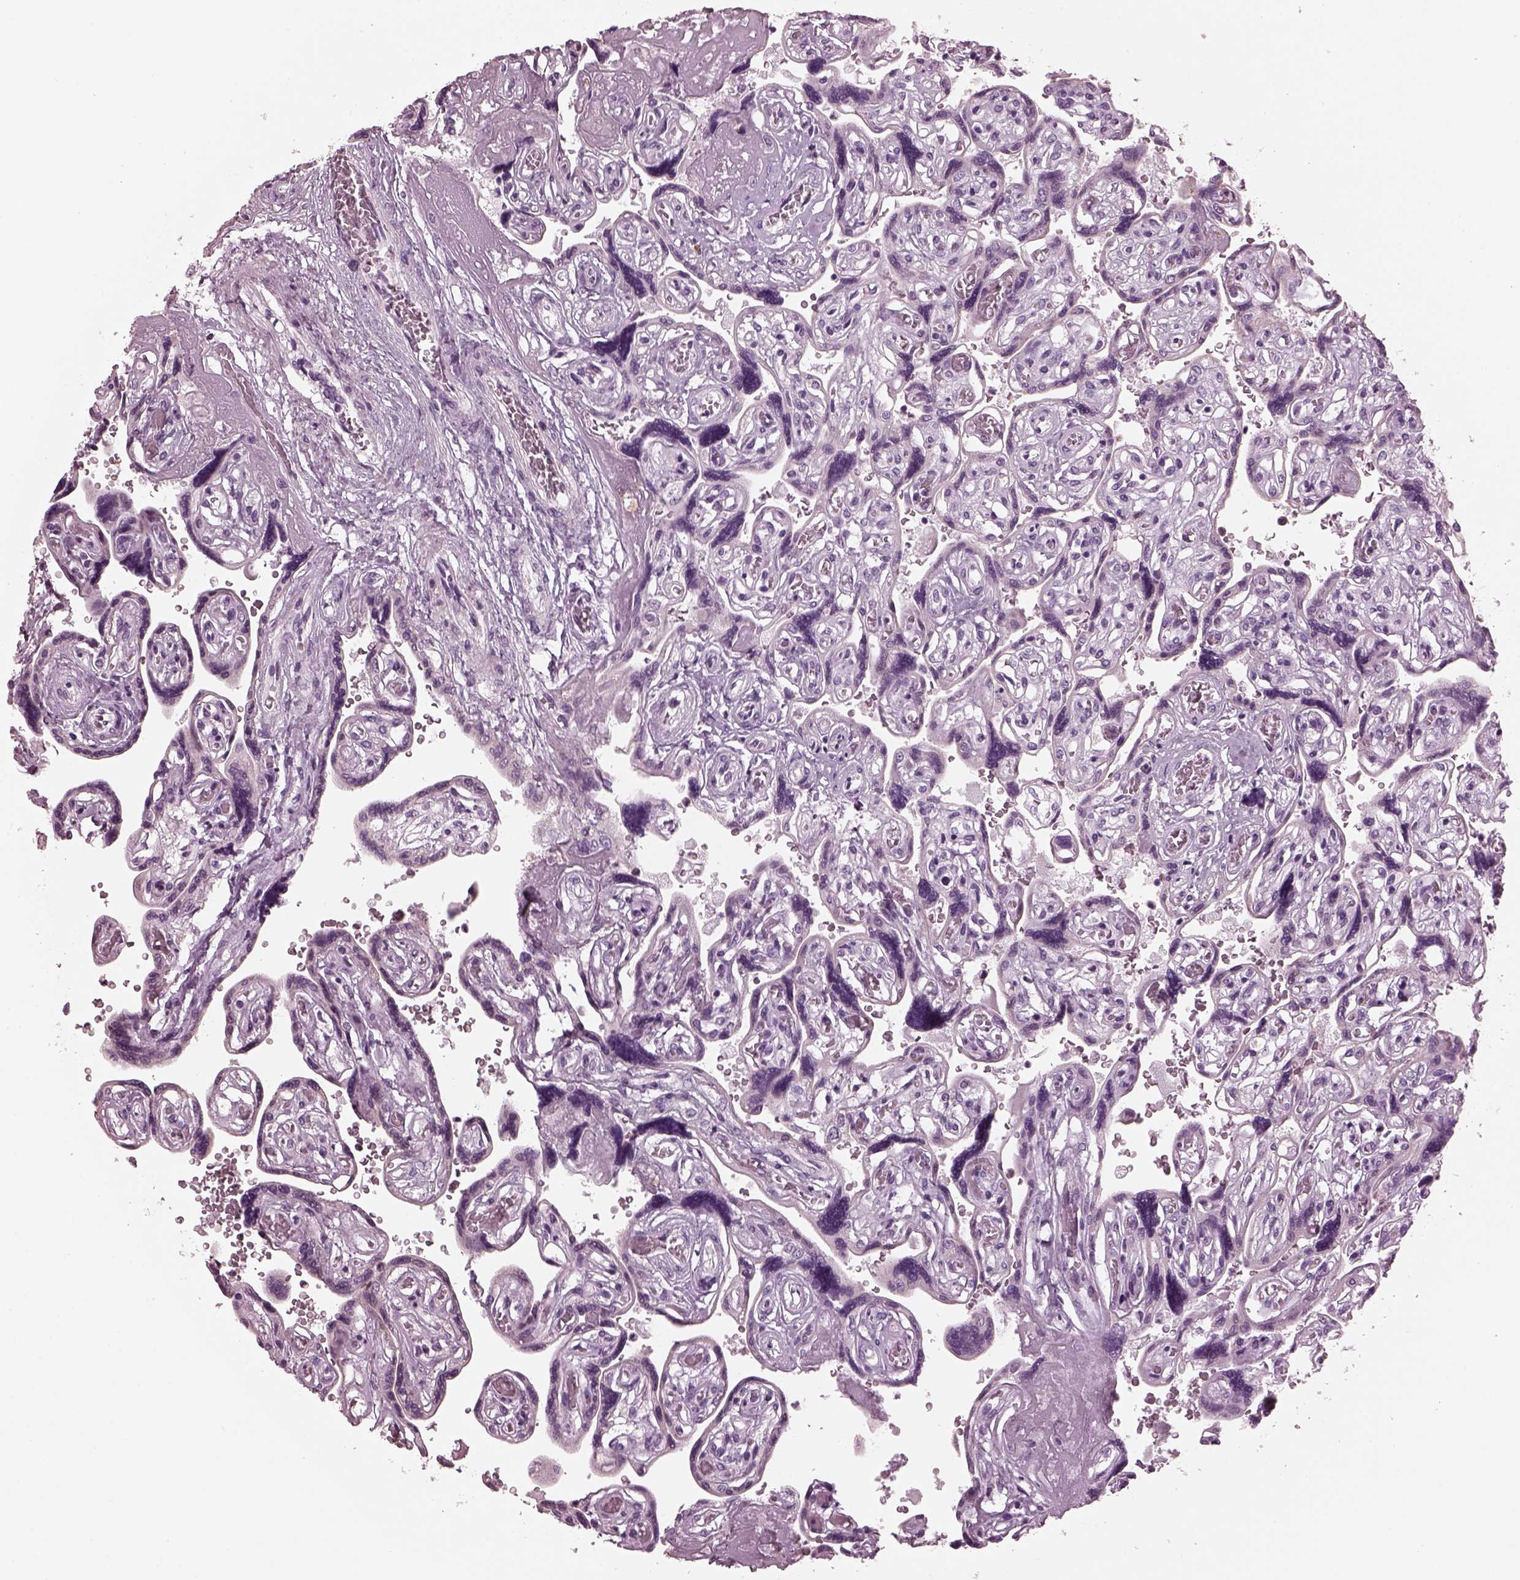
{"staining": {"intensity": "negative", "quantity": "none", "location": "none"}, "tissue": "placenta", "cell_type": "Decidual cells", "image_type": "normal", "snomed": [{"axis": "morphology", "description": "Normal tissue, NOS"}, {"axis": "topography", "description": "Placenta"}], "caption": "This is a histopathology image of immunohistochemistry (IHC) staining of benign placenta, which shows no staining in decidual cells.", "gene": "SLAMF8", "patient": {"sex": "female", "age": 32}}